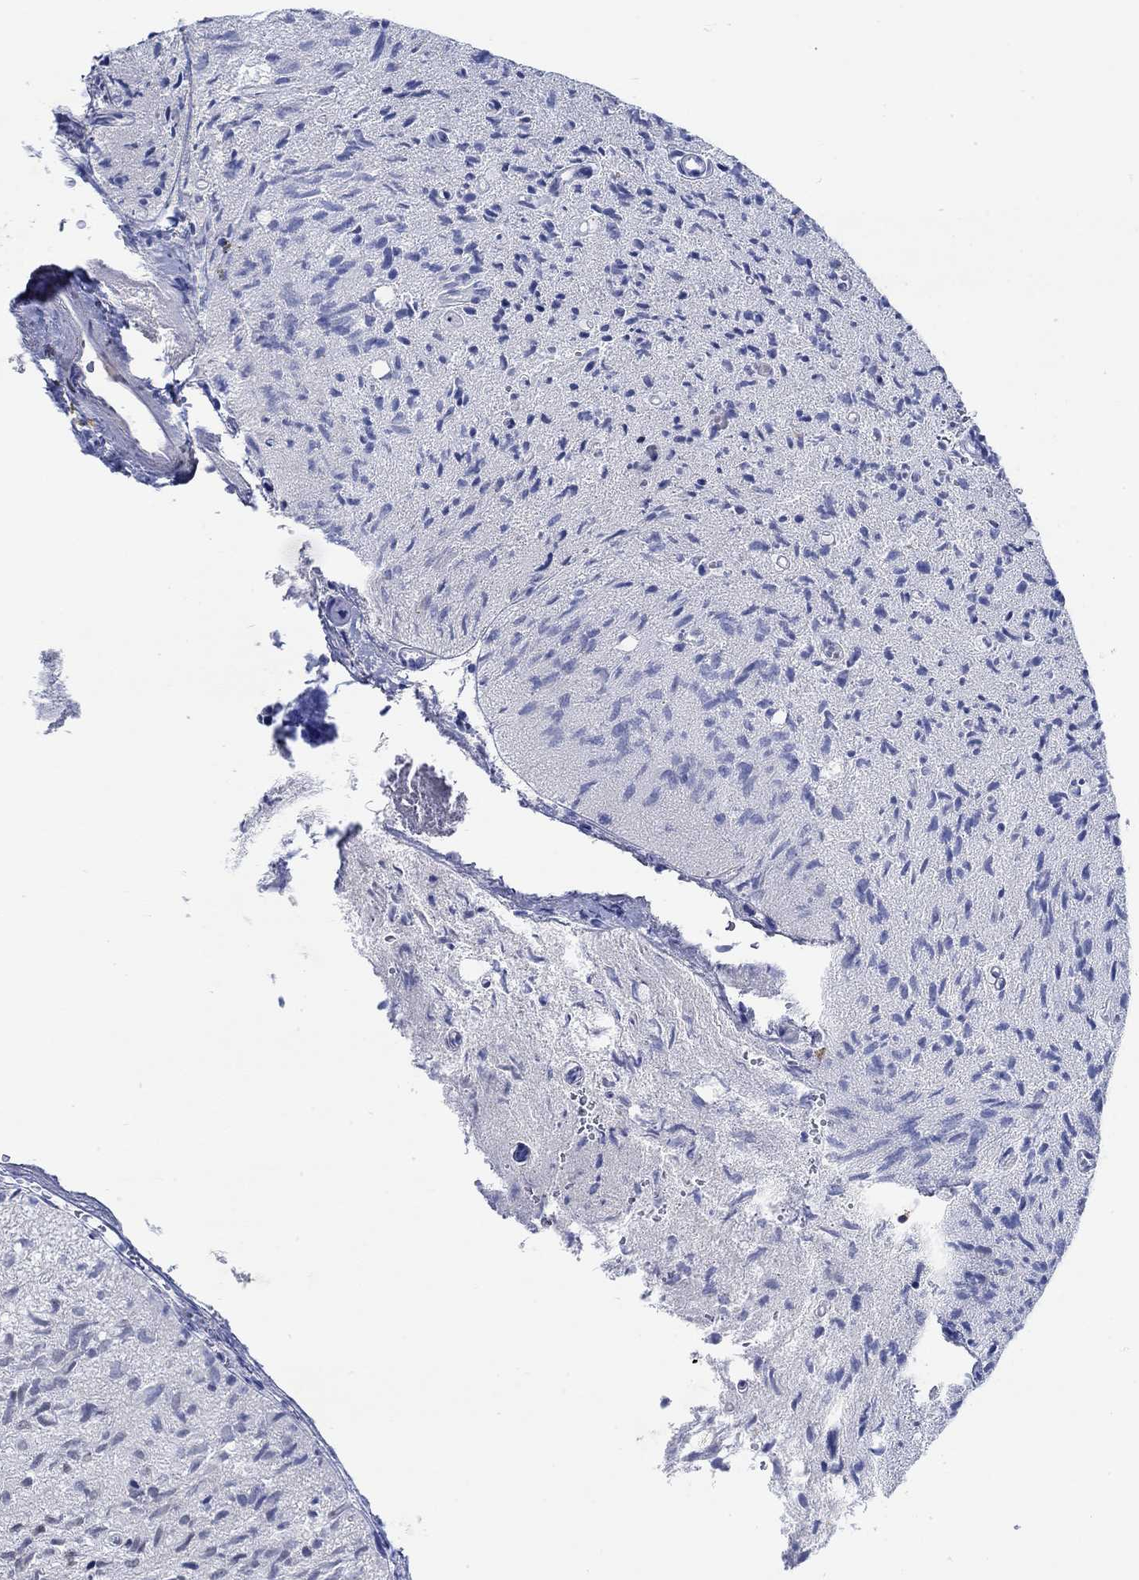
{"staining": {"intensity": "negative", "quantity": "none", "location": "none"}, "tissue": "glioma", "cell_type": "Tumor cells", "image_type": "cancer", "snomed": [{"axis": "morphology", "description": "Glioma, malignant, High grade"}, {"axis": "topography", "description": "Brain"}], "caption": "Human malignant glioma (high-grade) stained for a protein using immunohistochemistry demonstrates no staining in tumor cells.", "gene": "PPP1R17", "patient": {"sex": "male", "age": 64}}